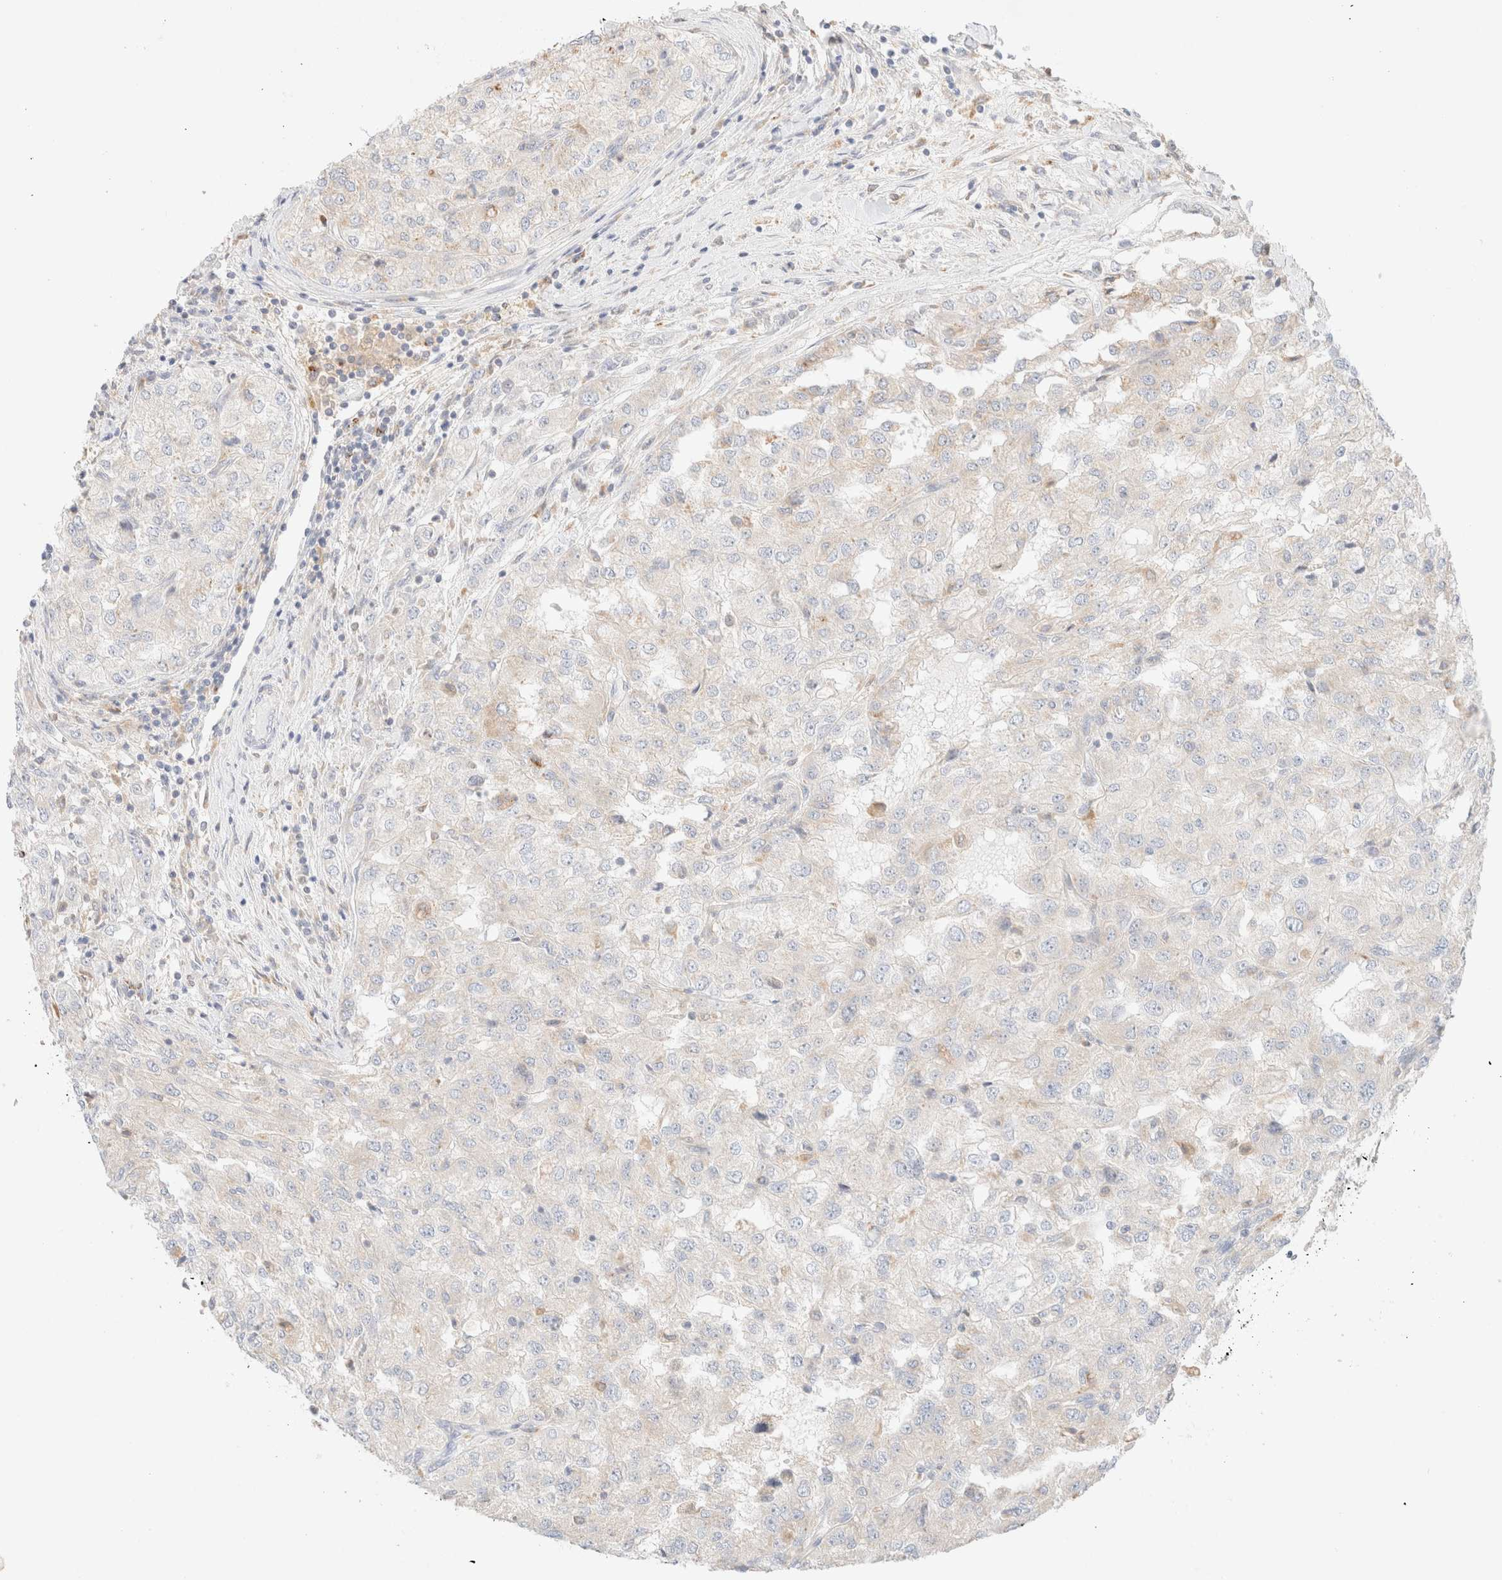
{"staining": {"intensity": "negative", "quantity": "none", "location": "none"}, "tissue": "renal cancer", "cell_type": "Tumor cells", "image_type": "cancer", "snomed": [{"axis": "morphology", "description": "Adenocarcinoma, NOS"}, {"axis": "topography", "description": "Kidney"}], "caption": "Adenocarcinoma (renal) was stained to show a protein in brown. There is no significant staining in tumor cells.", "gene": "SARM1", "patient": {"sex": "female", "age": 54}}